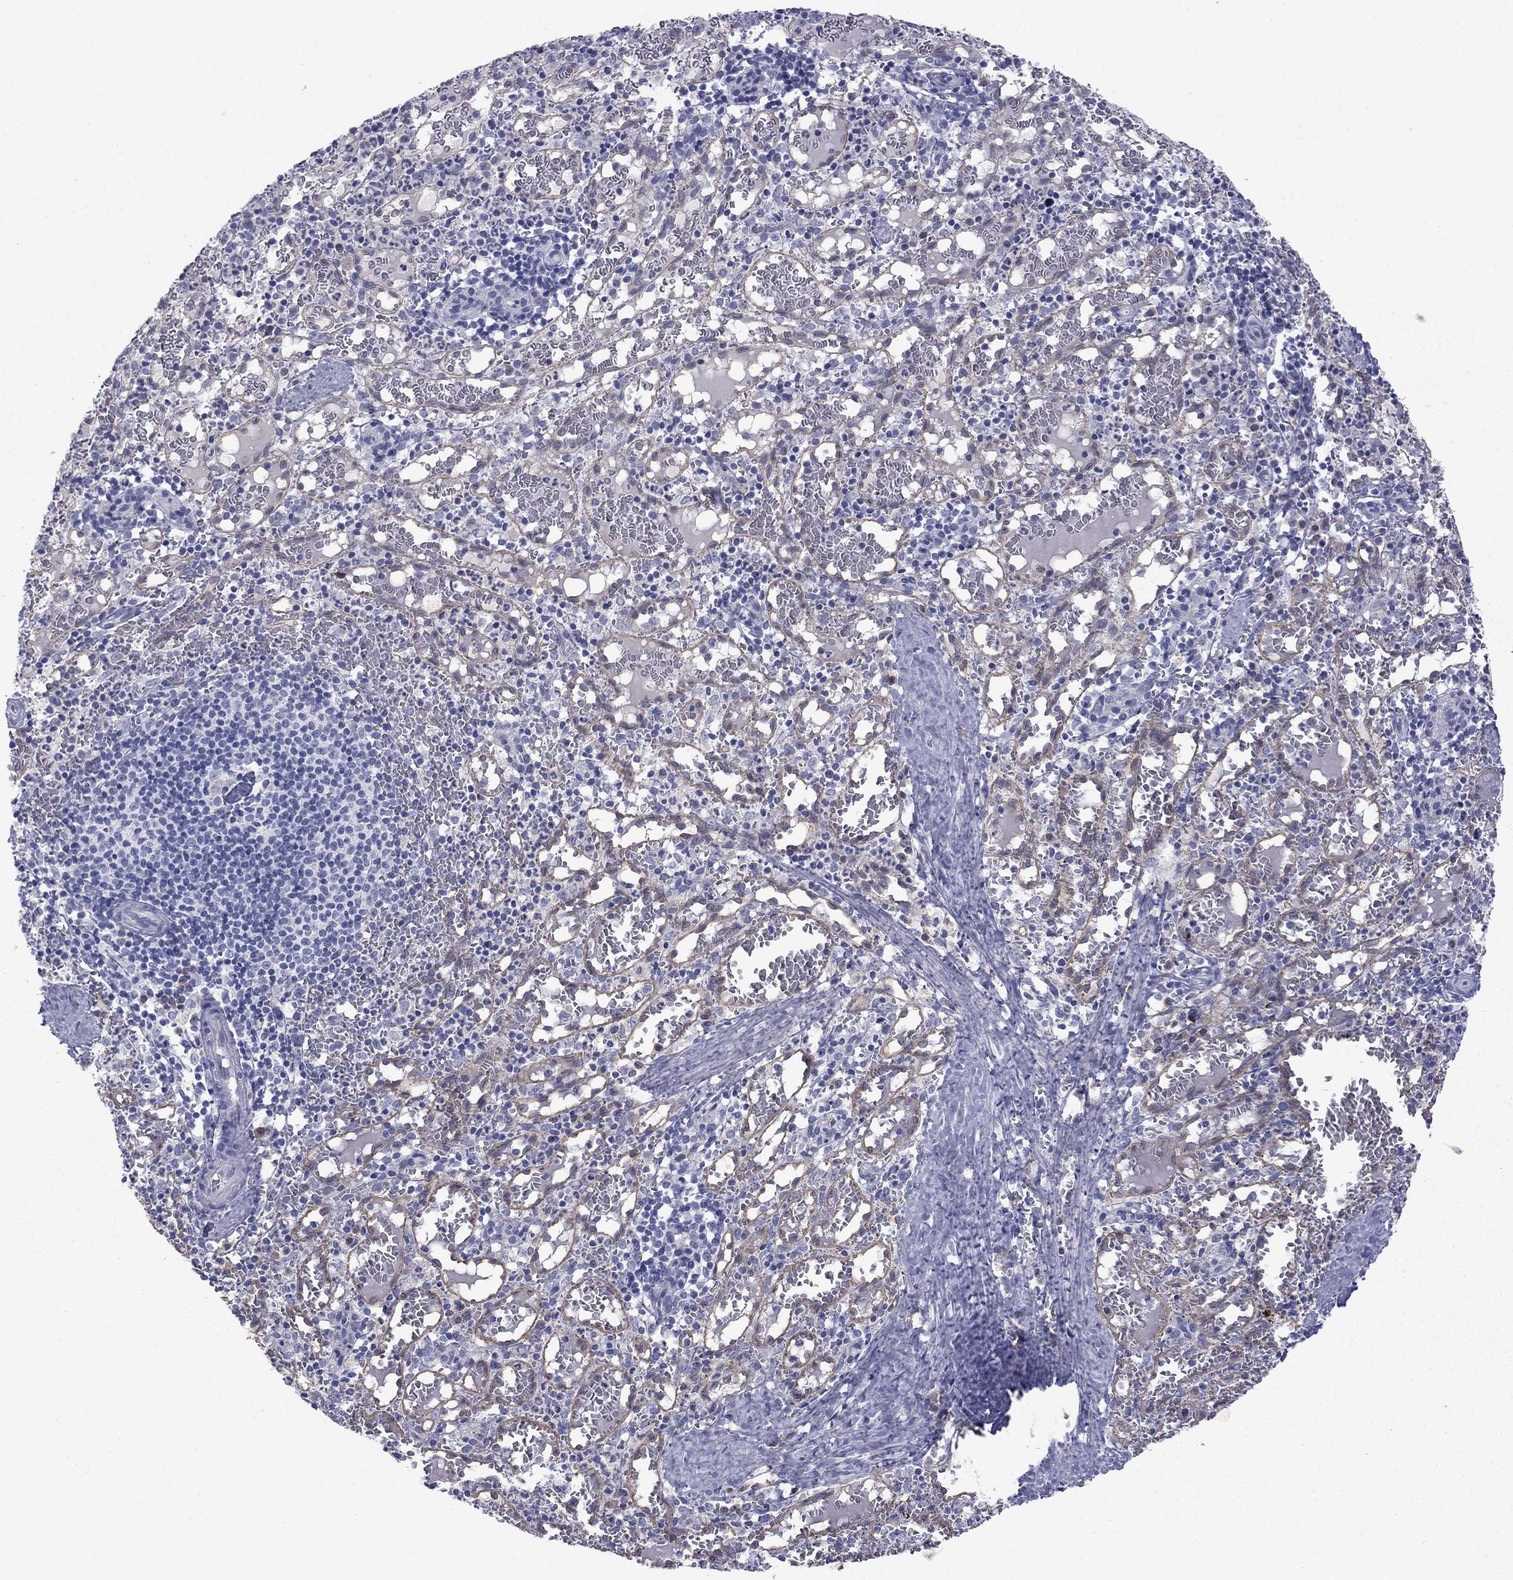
{"staining": {"intensity": "negative", "quantity": "none", "location": "none"}, "tissue": "spleen", "cell_type": "Cells in red pulp", "image_type": "normal", "snomed": [{"axis": "morphology", "description": "Normal tissue, NOS"}, {"axis": "topography", "description": "Spleen"}], "caption": "Protein analysis of benign spleen exhibits no significant positivity in cells in red pulp.", "gene": "TMPRSS11A", "patient": {"sex": "male", "age": 11}}